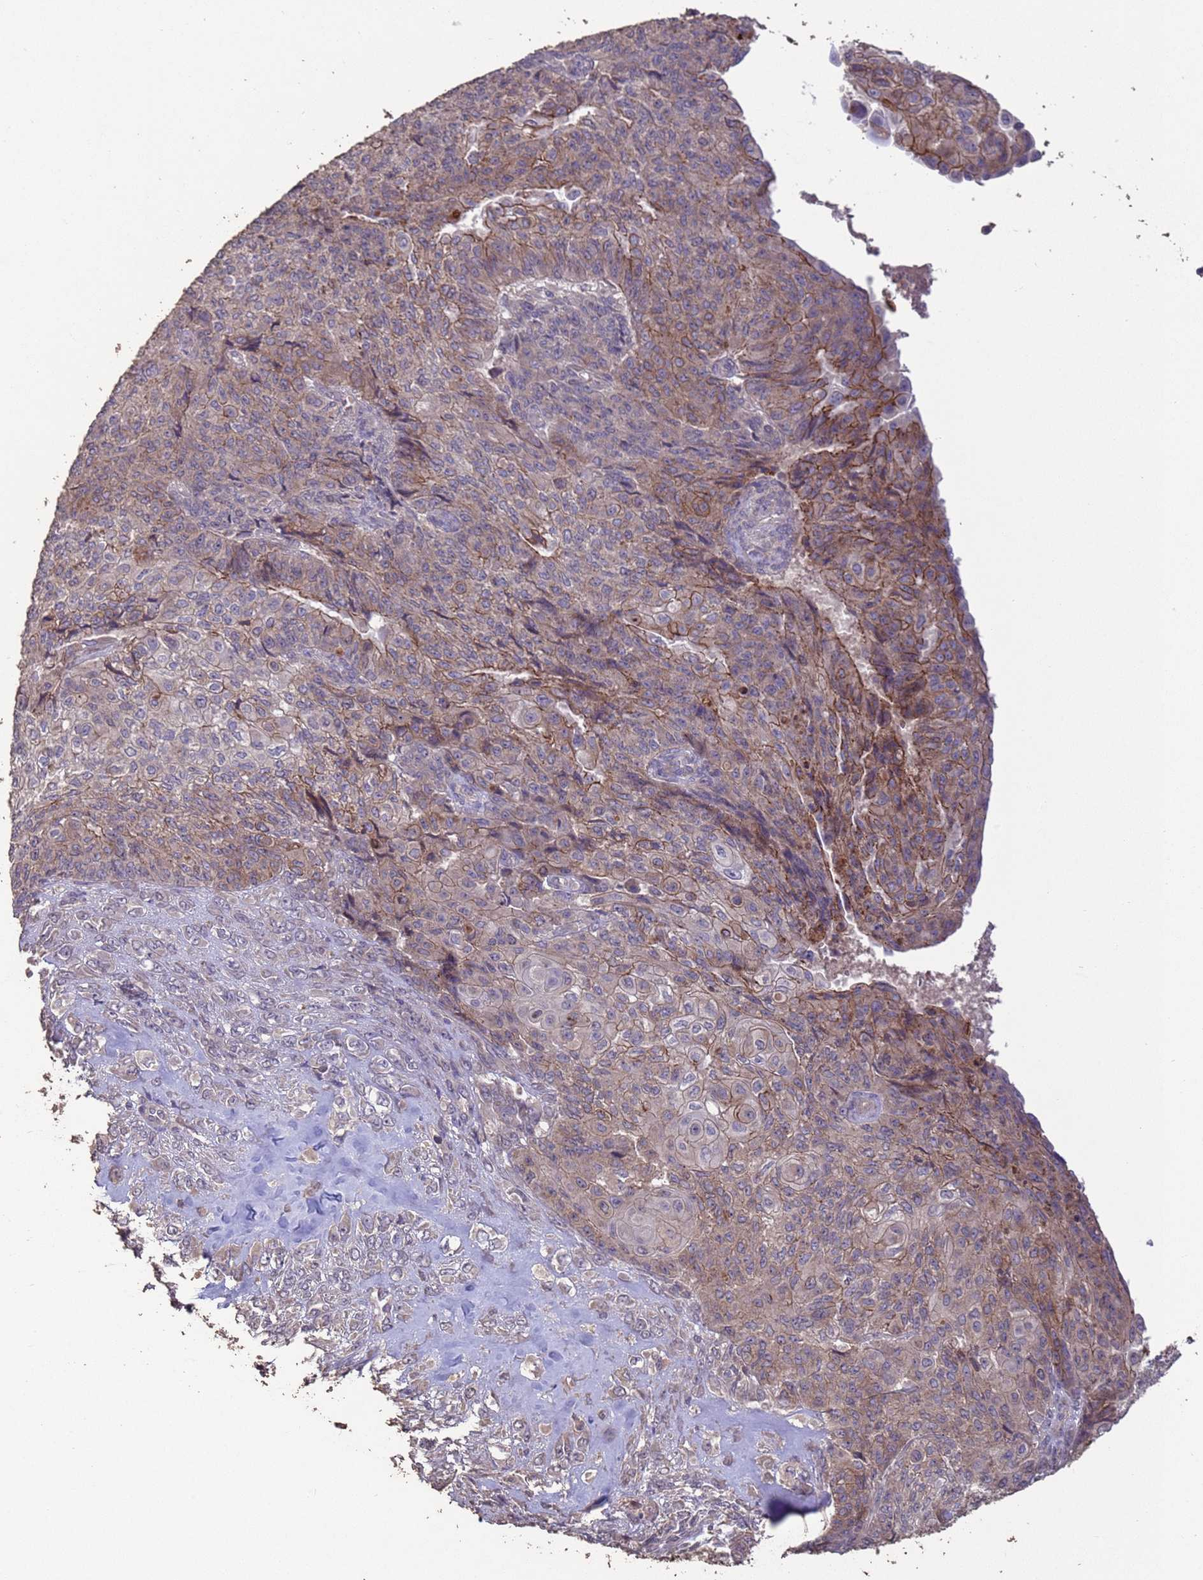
{"staining": {"intensity": "moderate", "quantity": "25%-75%", "location": "cytoplasmic/membranous"}, "tissue": "endometrial cancer", "cell_type": "Tumor cells", "image_type": "cancer", "snomed": [{"axis": "morphology", "description": "Adenocarcinoma, NOS"}, {"axis": "topography", "description": "Endometrium"}], "caption": "IHC (DAB (3,3'-diaminobenzidine)) staining of human endometrial cancer (adenocarcinoma) exhibits moderate cytoplasmic/membranous protein staining in about 25%-75% of tumor cells.", "gene": "SLC9B2", "patient": {"sex": "female", "age": 32}}